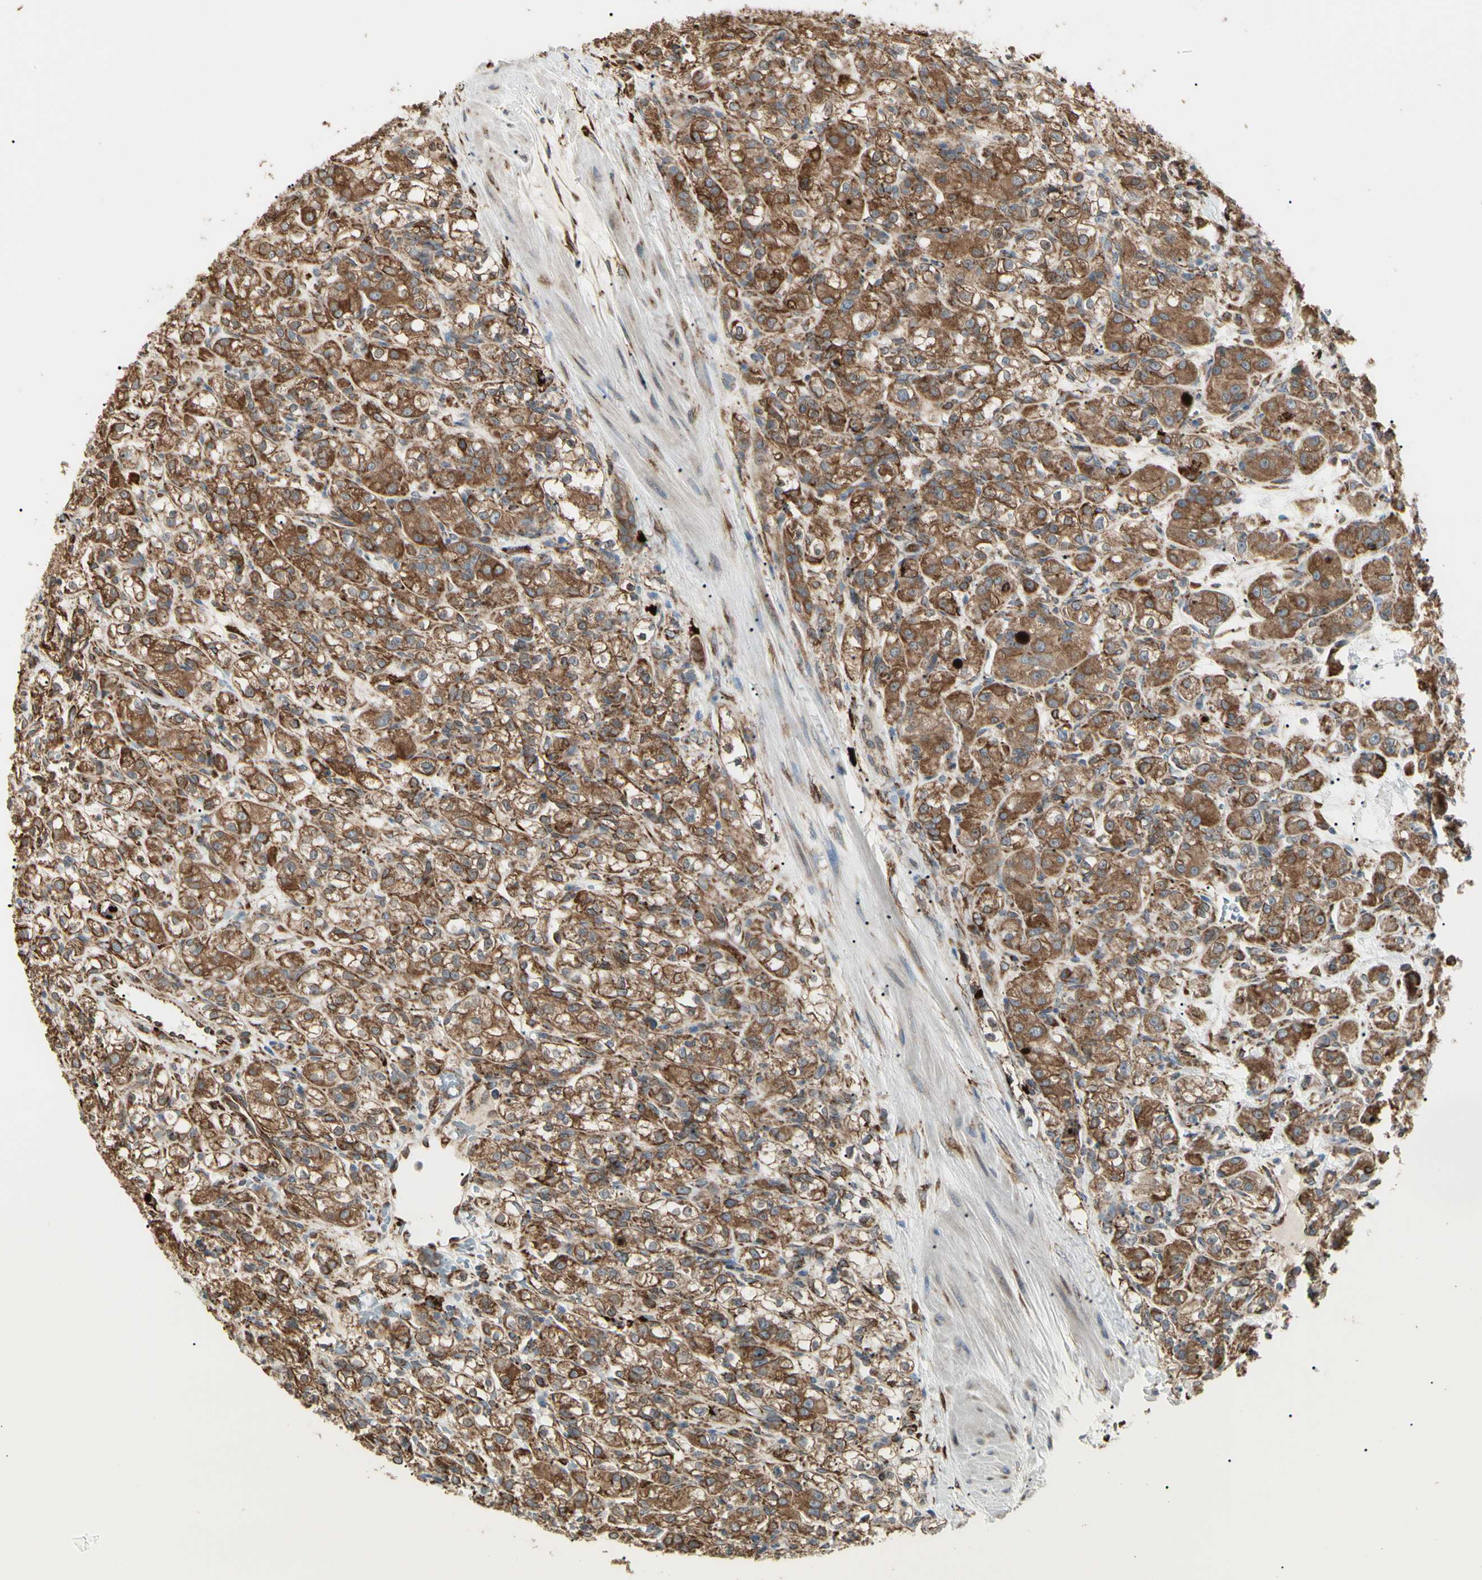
{"staining": {"intensity": "strong", "quantity": ">75%", "location": "cytoplasmic/membranous"}, "tissue": "renal cancer", "cell_type": "Tumor cells", "image_type": "cancer", "snomed": [{"axis": "morphology", "description": "Normal tissue, NOS"}, {"axis": "morphology", "description": "Adenocarcinoma, NOS"}, {"axis": "topography", "description": "Kidney"}], "caption": "A histopathology image of human adenocarcinoma (renal) stained for a protein exhibits strong cytoplasmic/membranous brown staining in tumor cells.", "gene": "HSP90B1", "patient": {"sex": "male", "age": 61}}